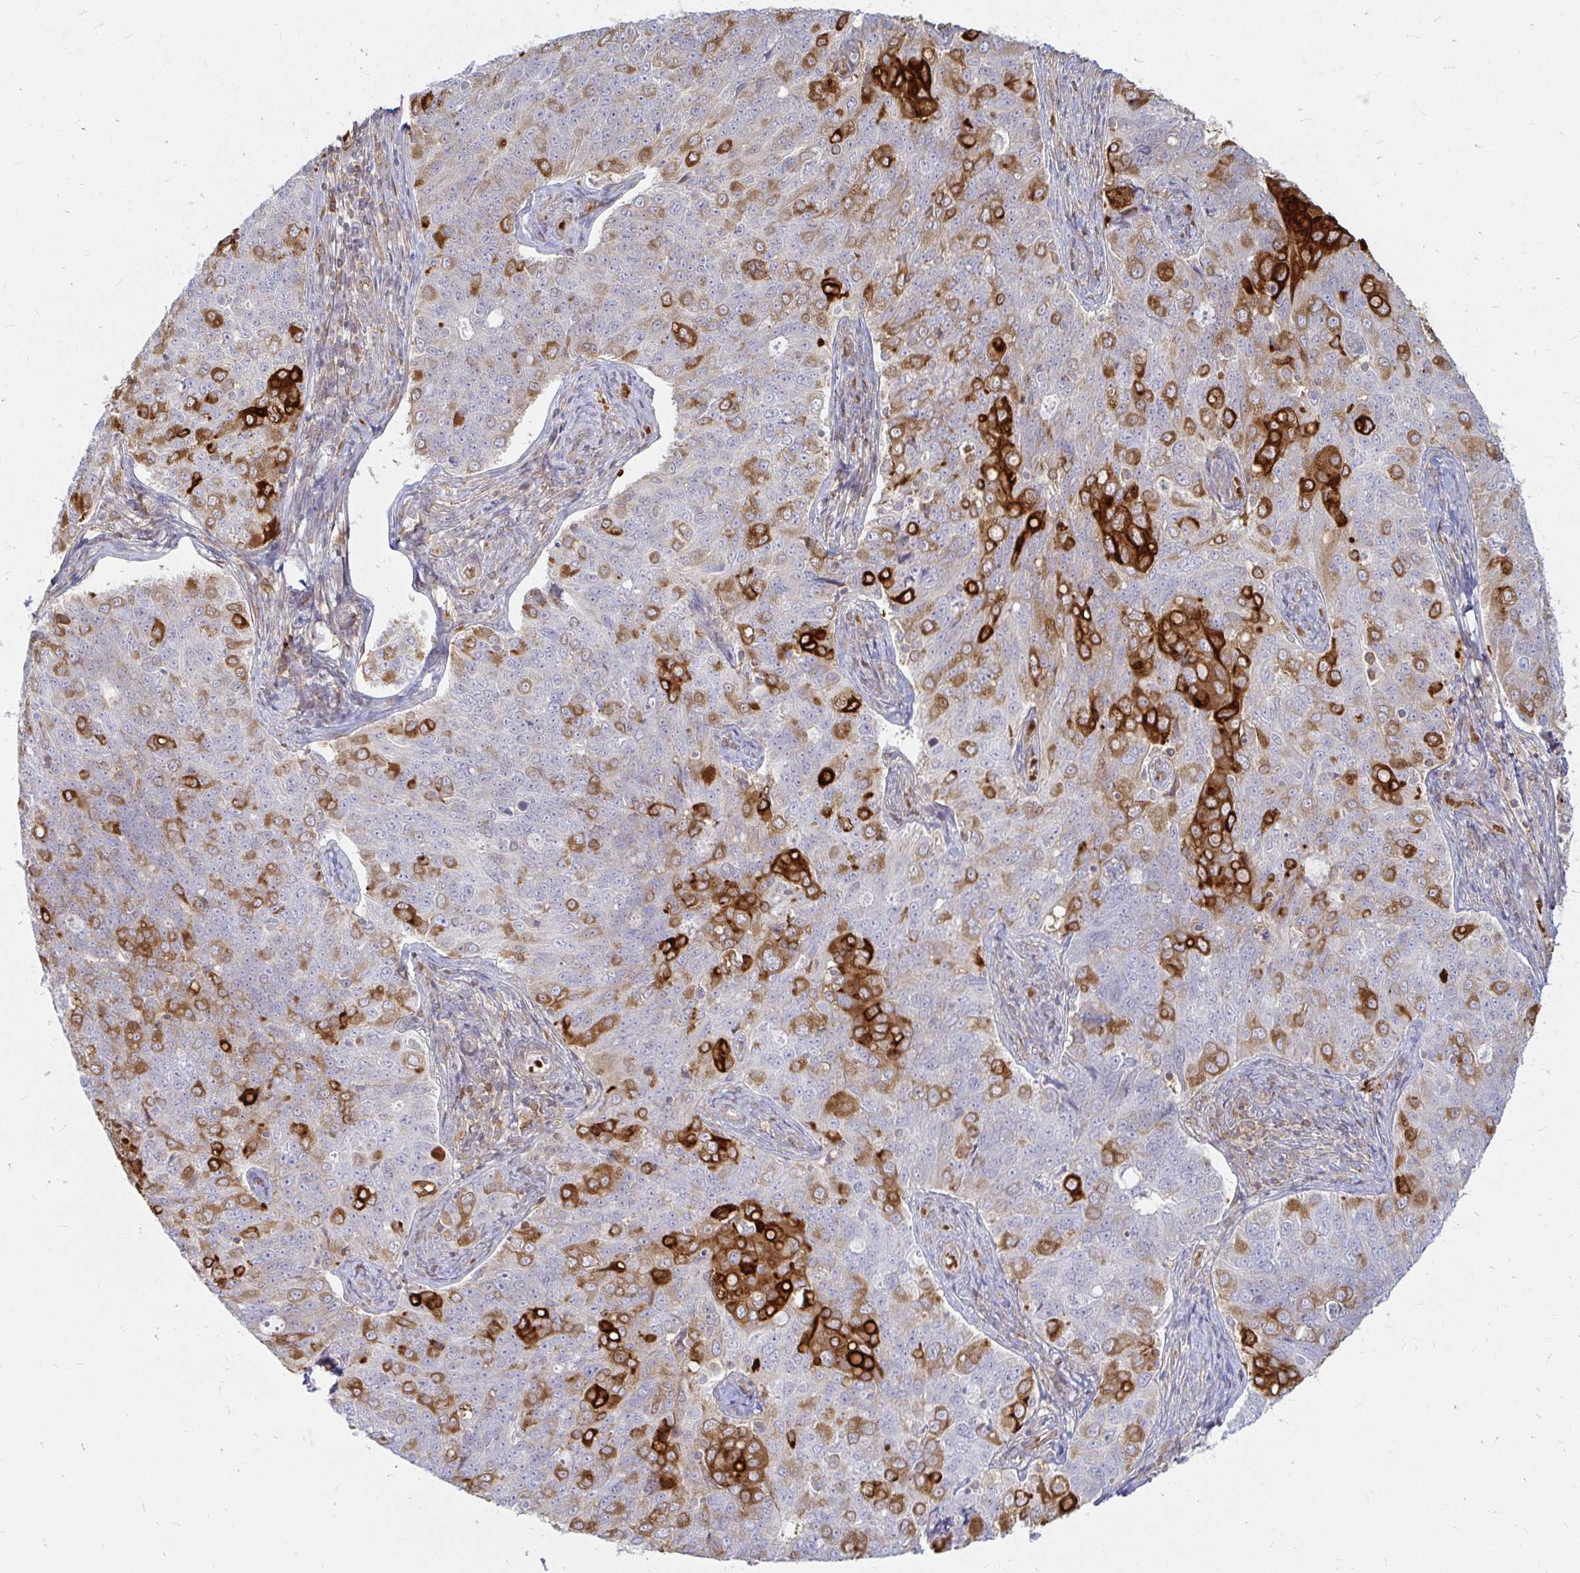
{"staining": {"intensity": "strong", "quantity": "<25%", "location": "cytoplasmic/membranous"}, "tissue": "endometrial cancer", "cell_type": "Tumor cells", "image_type": "cancer", "snomed": [{"axis": "morphology", "description": "Adenocarcinoma, NOS"}, {"axis": "topography", "description": "Endometrium"}], "caption": "An immunohistochemistry histopathology image of neoplastic tissue is shown. Protein staining in brown shows strong cytoplasmic/membranous positivity in adenocarcinoma (endometrial) within tumor cells.", "gene": "CAST", "patient": {"sex": "female", "age": 43}}